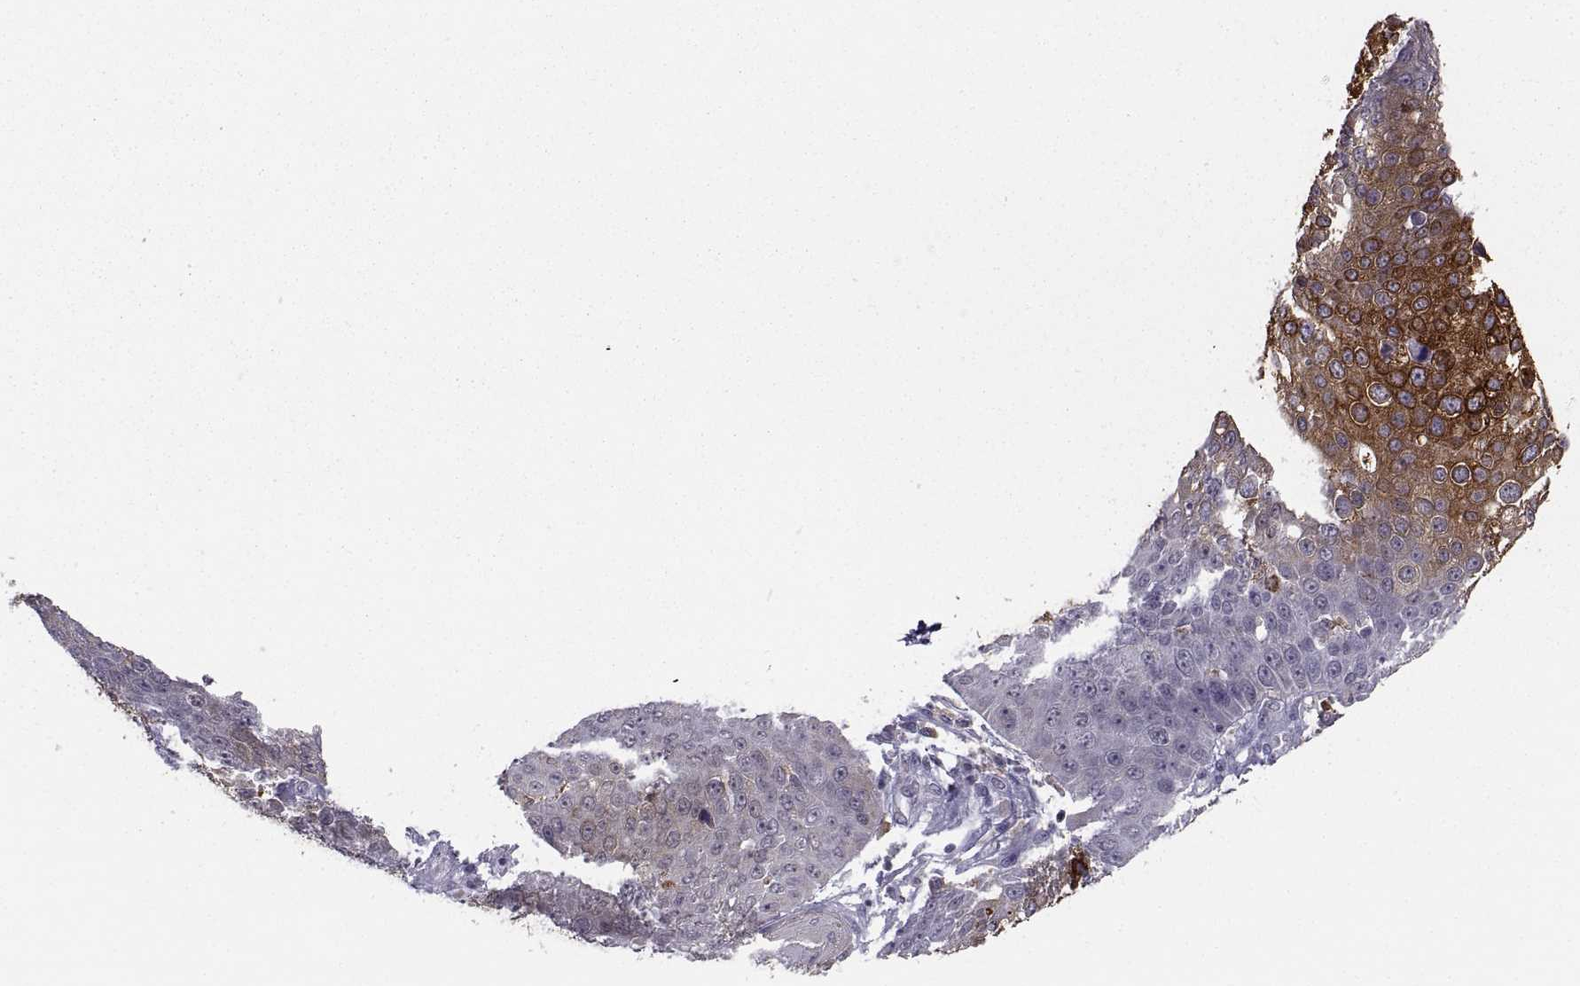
{"staining": {"intensity": "strong", "quantity": "25%-75%", "location": "cytoplasmic/membranous"}, "tissue": "skin cancer", "cell_type": "Tumor cells", "image_type": "cancer", "snomed": [{"axis": "morphology", "description": "Squamous cell carcinoma, NOS"}, {"axis": "topography", "description": "Skin"}], "caption": "This is an image of immunohistochemistry (IHC) staining of skin cancer, which shows strong staining in the cytoplasmic/membranous of tumor cells.", "gene": "ERO1A", "patient": {"sex": "male", "age": 71}}